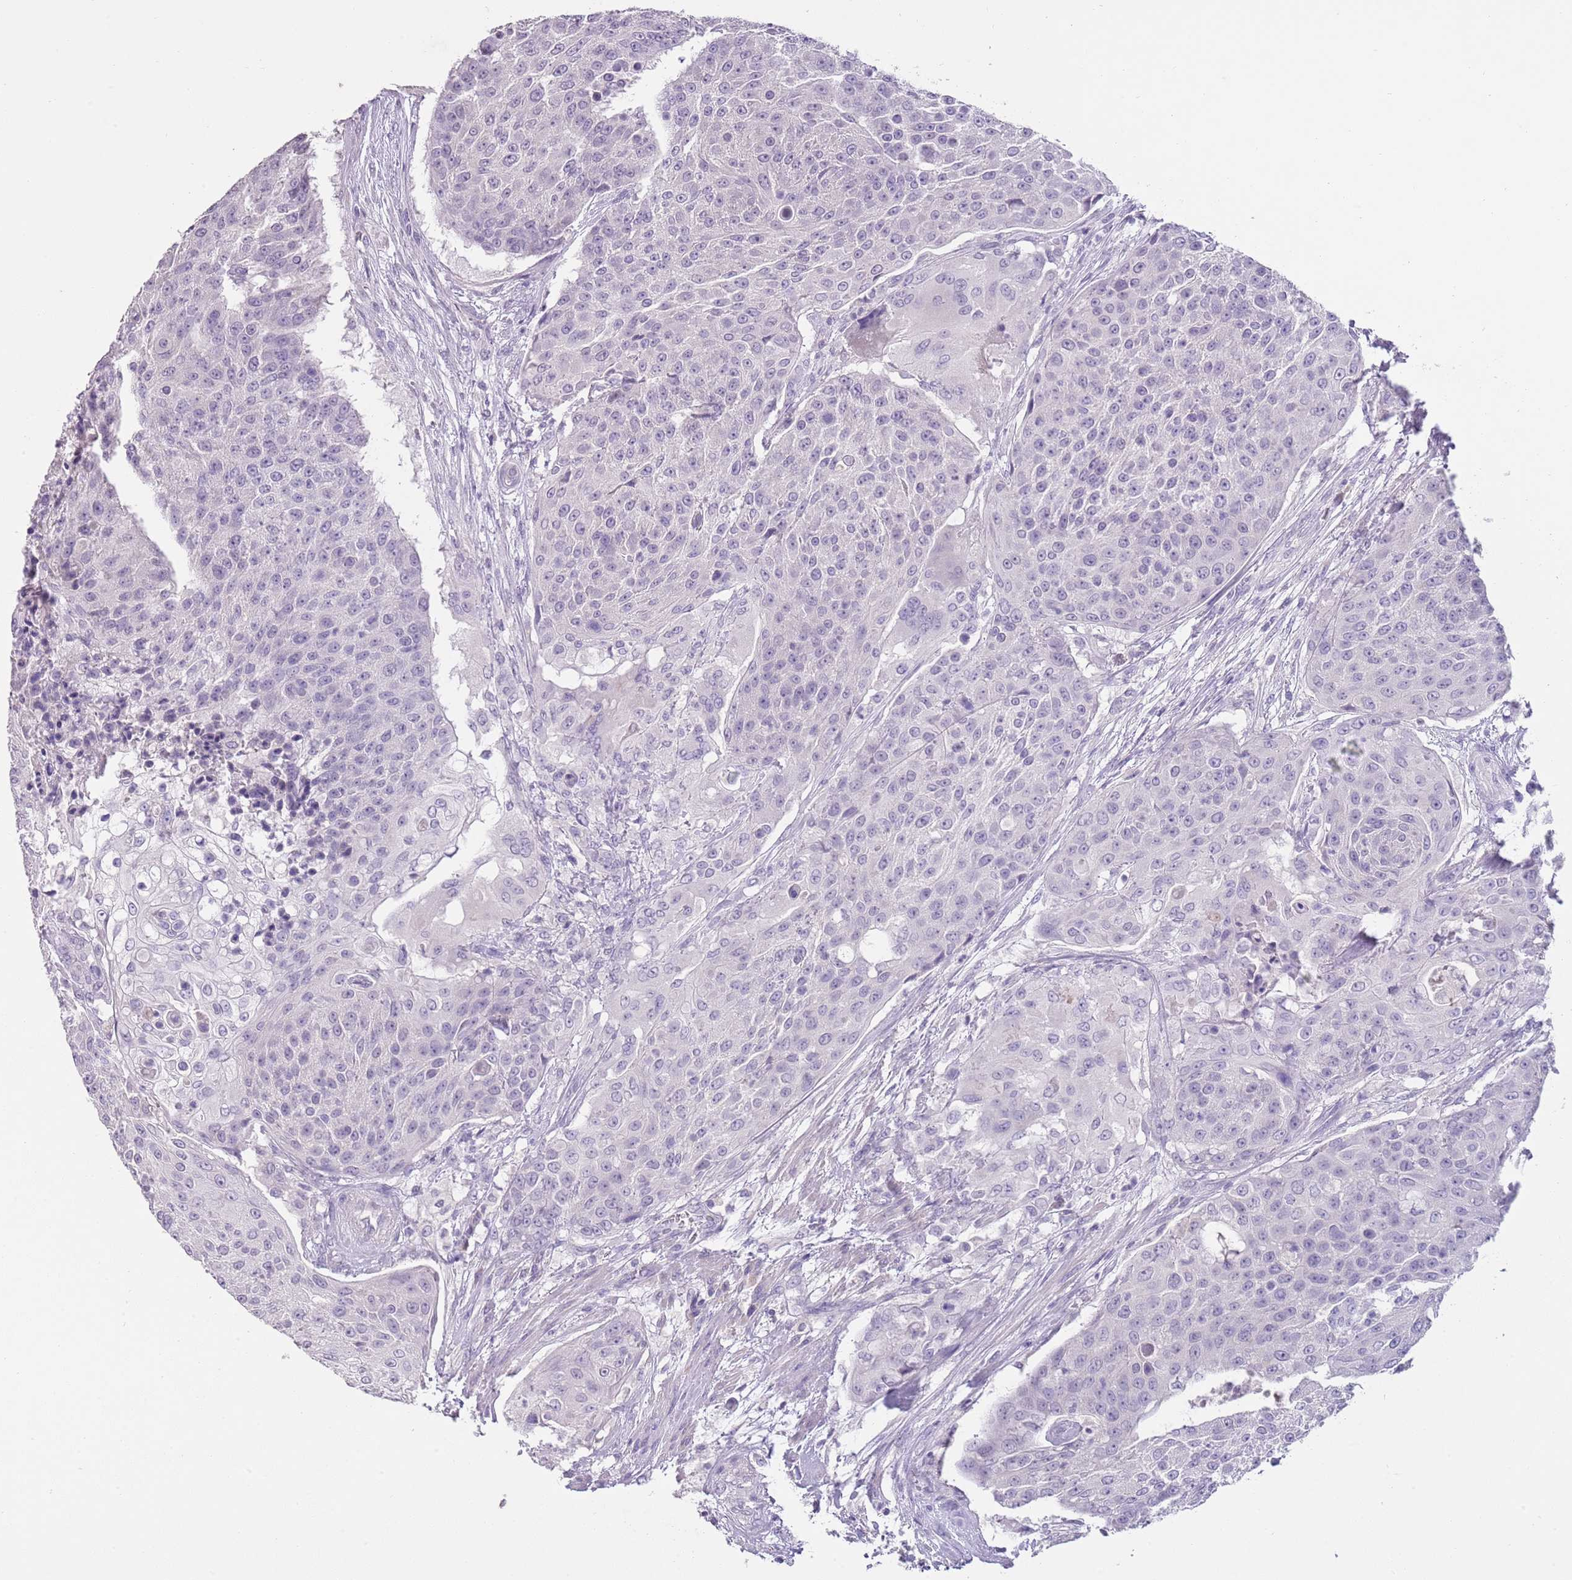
{"staining": {"intensity": "negative", "quantity": "none", "location": "none"}, "tissue": "urothelial cancer", "cell_type": "Tumor cells", "image_type": "cancer", "snomed": [{"axis": "morphology", "description": "Urothelial carcinoma, High grade"}, {"axis": "topography", "description": "Urinary bladder"}], "caption": "The micrograph reveals no staining of tumor cells in high-grade urothelial carcinoma. (Immunohistochemistry, brightfield microscopy, high magnification).", "gene": "SLC35E3", "patient": {"sex": "female", "age": 63}}